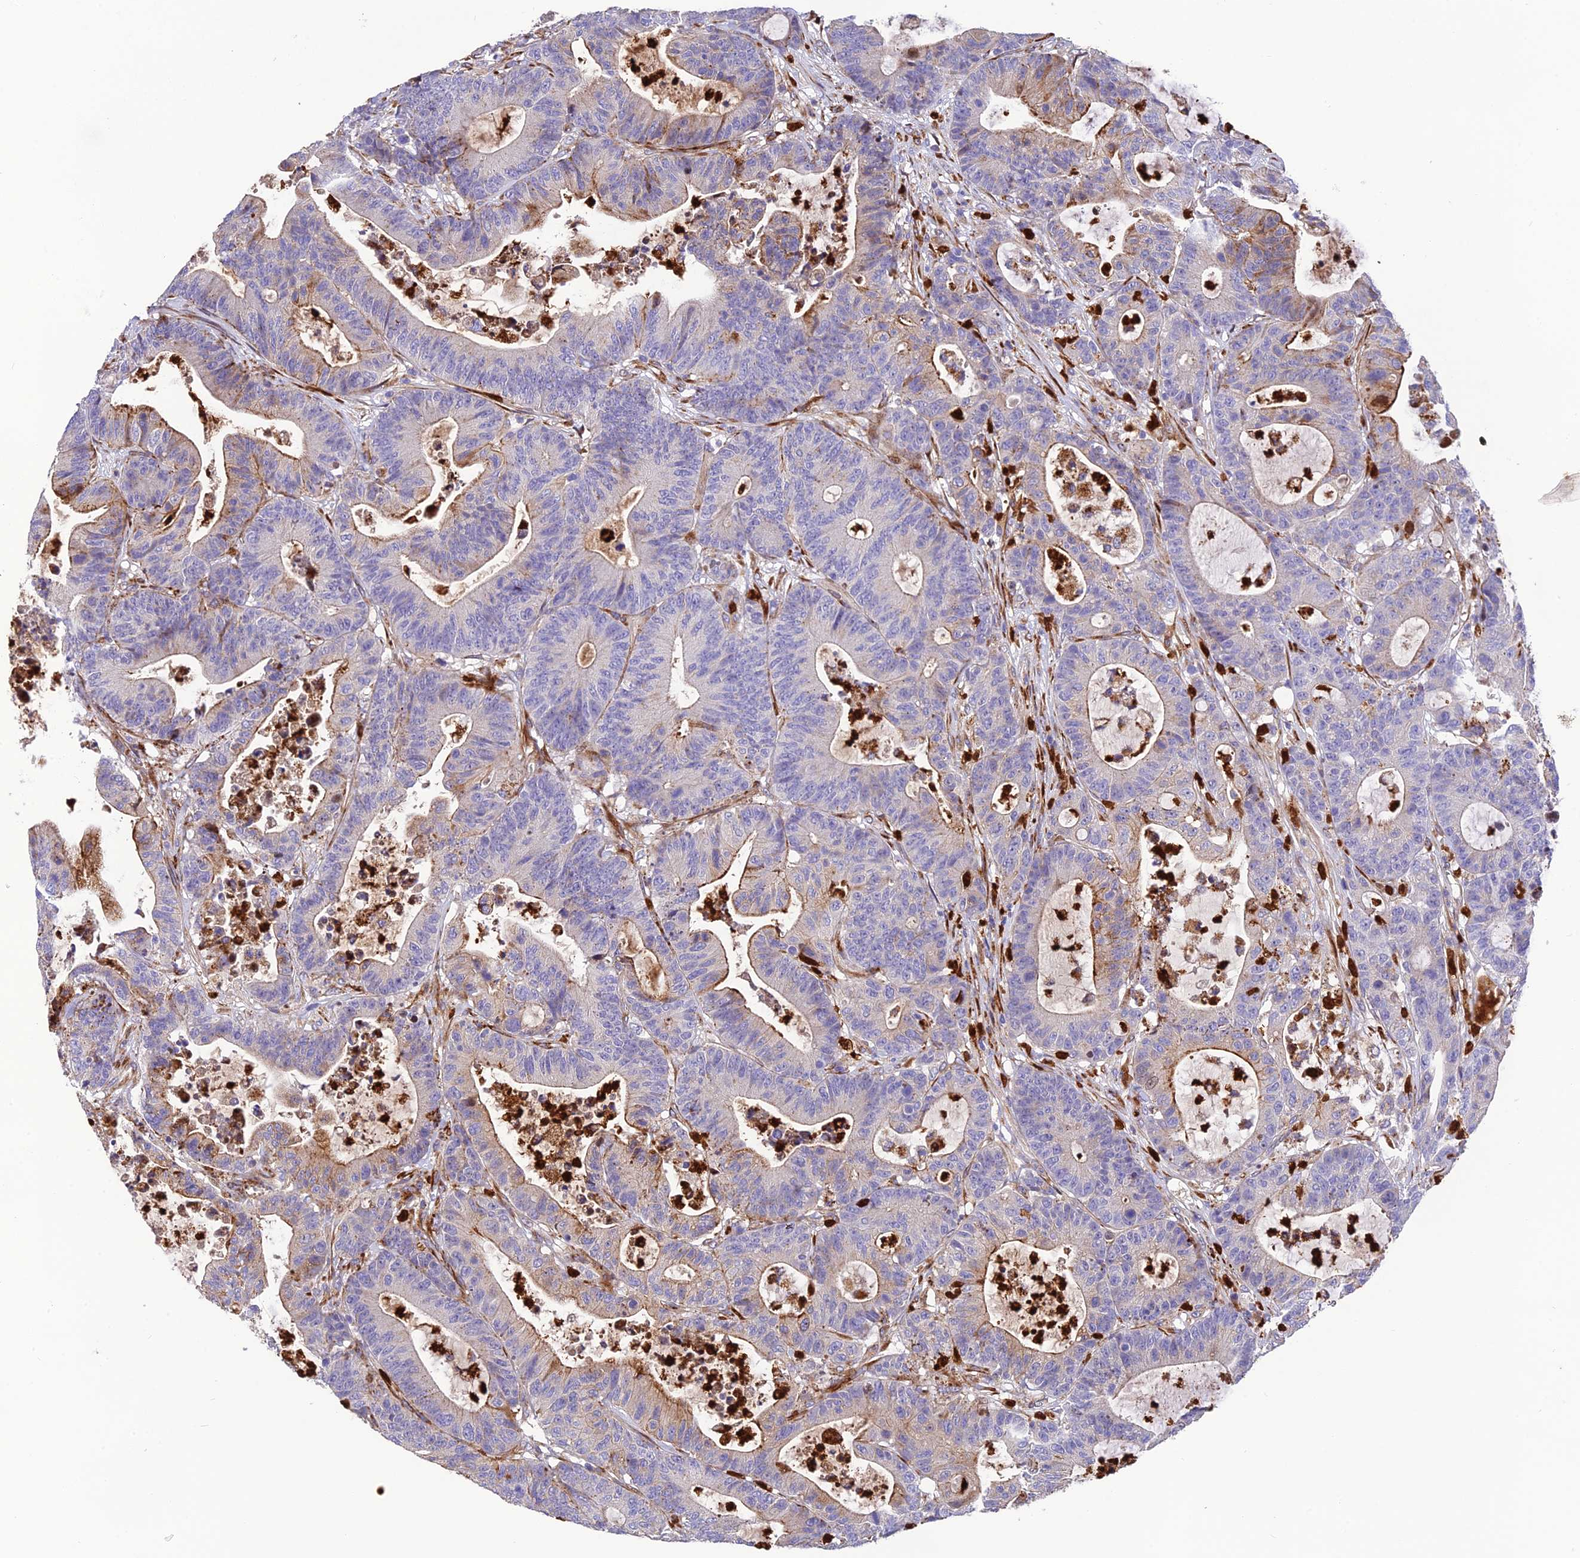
{"staining": {"intensity": "moderate", "quantity": "<25%", "location": "cytoplasmic/membranous"}, "tissue": "colorectal cancer", "cell_type": "Tumor cells", "image_type": "cancer", "snomed": [{"axis": "morphology", "description": "Adenocarcinoma, NOS"}, {"axis": "topography", "description": "Colon"}], "caption": "Human colorectal adenocarcinoma stained with a brown dye displays moderate cytoplasmic/membranous positive expression in about <25% of tumor cells.", "gene": "CPSF4L", "patient": {"sex": "female", "age": 84}}